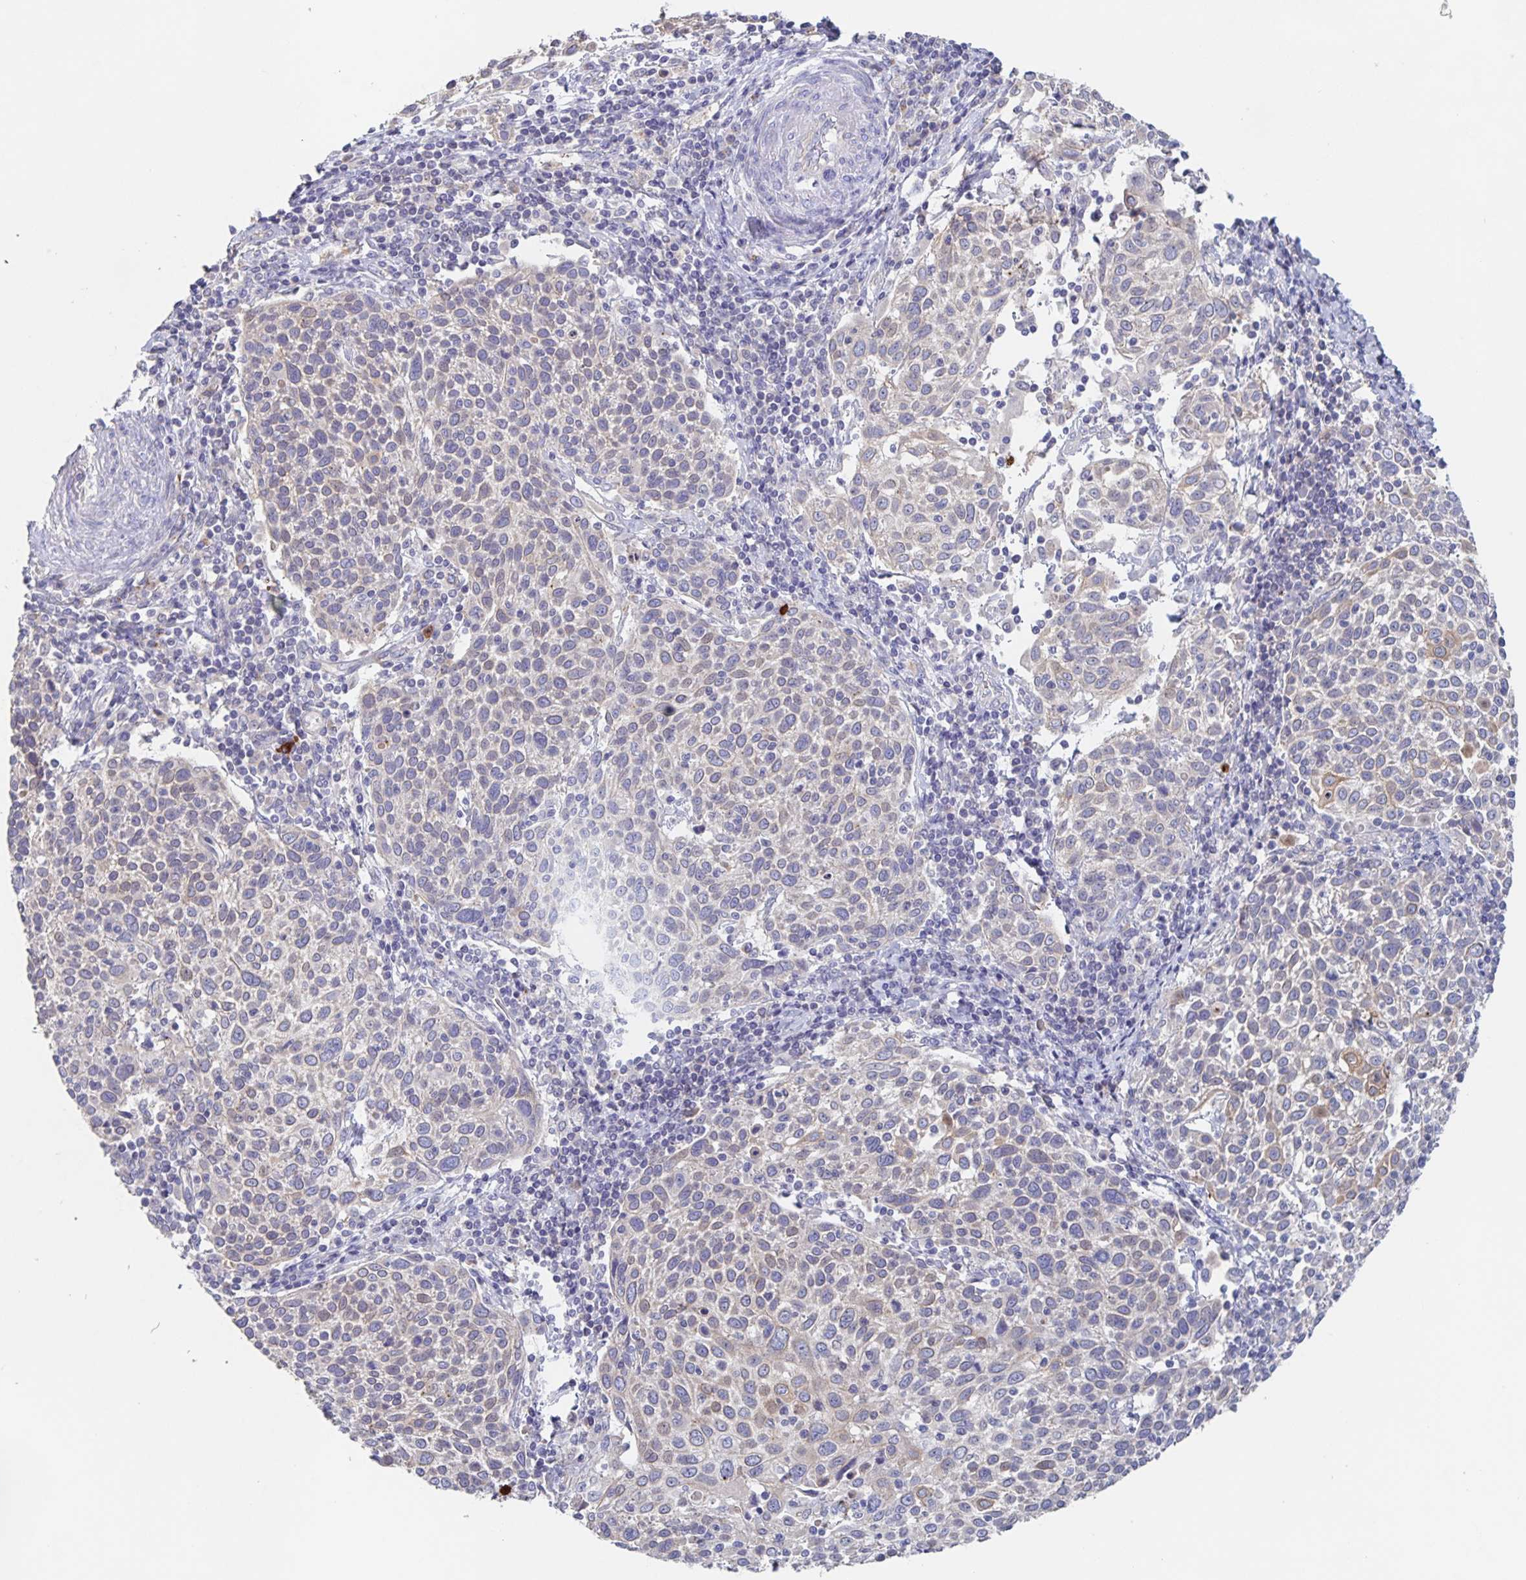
{"staining": {"intensity": "negative", "quantity": "none", "location": "none"}, "tissue": "cervical cancer", "cell_type": "Tumor cells", "image_type": "cancer", "snomed": [{"axis": "morphology", "description": "Squamous cell carcinoma, NOS"}, {"axis": "topography", "description": "Cervix"}], "caption": "IHC of squamous cell carcinoma (cervical) exhibits no expression in tumor cells.", "gene": "CDC42BPG", "patient": {"sex": "female", "age": 61}}